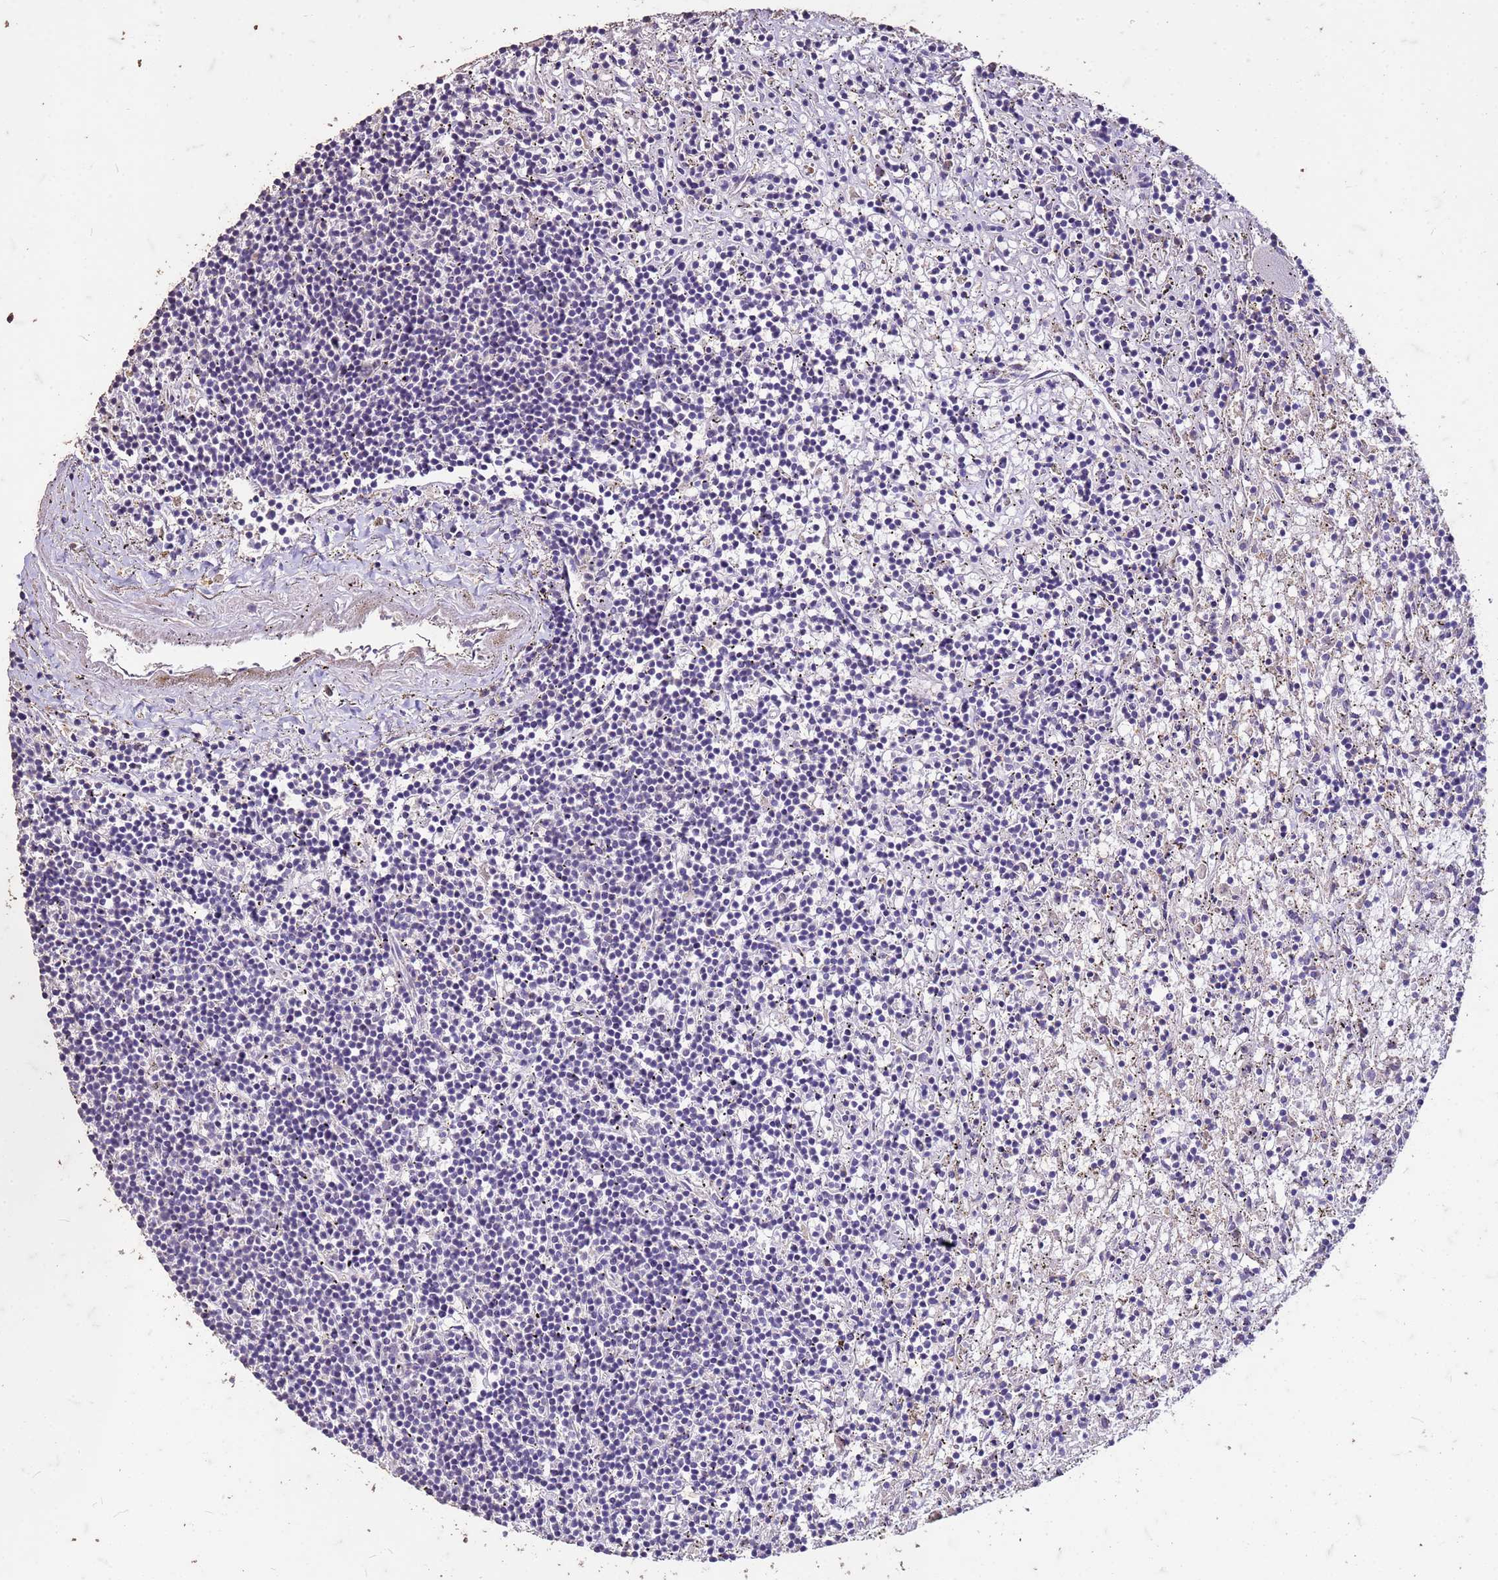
{"staining": {"intensity": "negative", "quantity": "none", "location": "none"}, "tissue": "lymphoma", "cell_type": "Tumor cells", "image_type": "cancer", "snomed": [{"axis": "morphology", "description": "Malignant lymphoma, non-Hodgkin's type, Low grade"}, {"axis": "topography", "description": "Spleen"}], "caption": "This micrograph is of lymphoma stained with immunohistochemistry to label a protein in brown with the nuclei are counter-stained blue. There is no staining in tumor cells.", "gene": "FAM184B", "patient": {"sex": "male", "age": 76}}